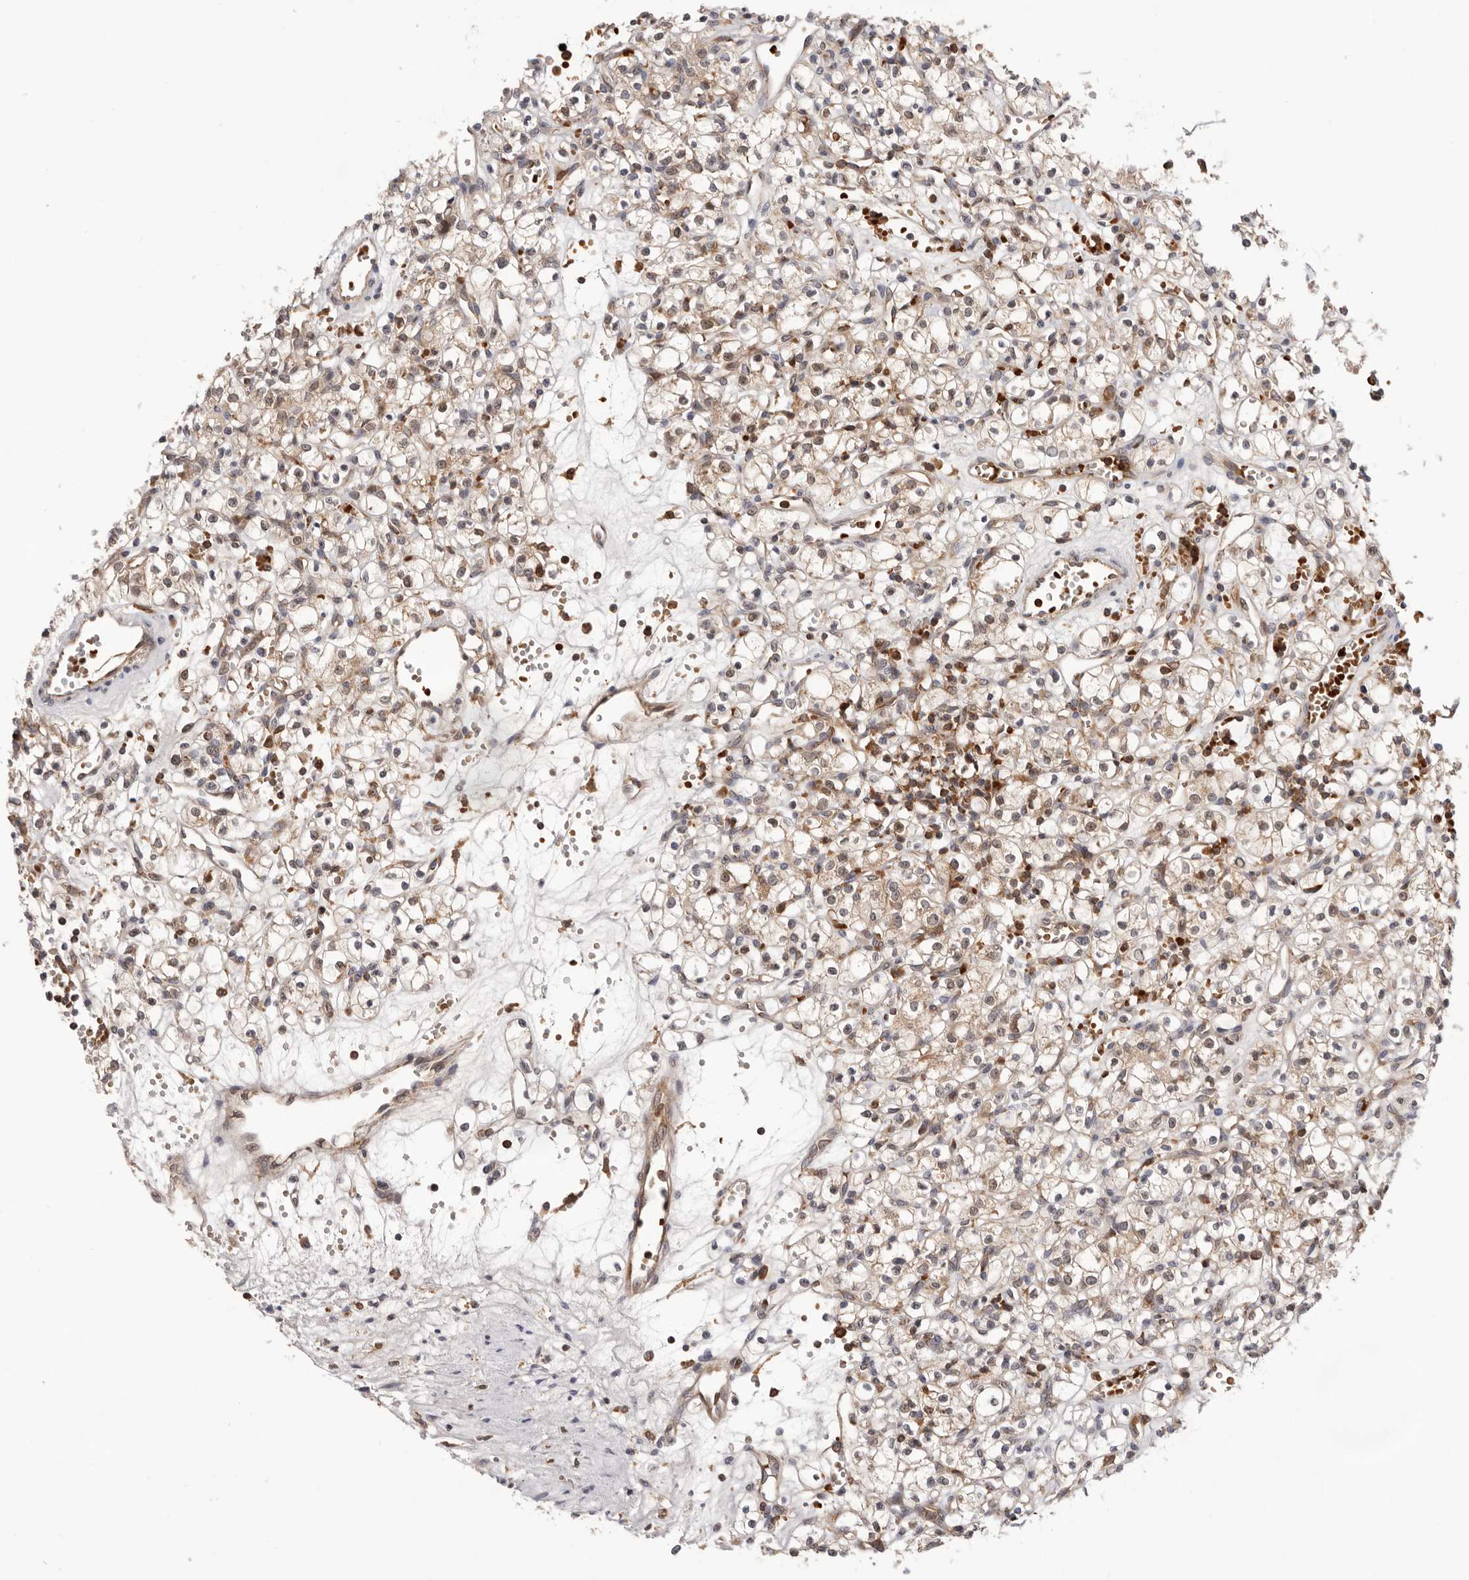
{"staining": {"intensity": "weak", "quantity": "<25%", "location": "cytoplasmic/membranous"}, "tissue": "renal cancer", "cell_type": "Tumor cells", "image_type": "cancer", "snomed": [{"axis": "morphology", "description": "Adenocarcinoma, NOS"}, {"axis": "topography", "description": "Kidney"}], "caption": "Immunohistochemistry (IHC) of renal cancer (adenocarcinoma) displays no staining in tumor cells. The staining is performed using DAB (3,3'-diaminobenzidine) brown chromogen with nuclei counter-stained in using hematoxylin.", "gene": "RNF213", "patient": {"sex": "female", "age": 59}}